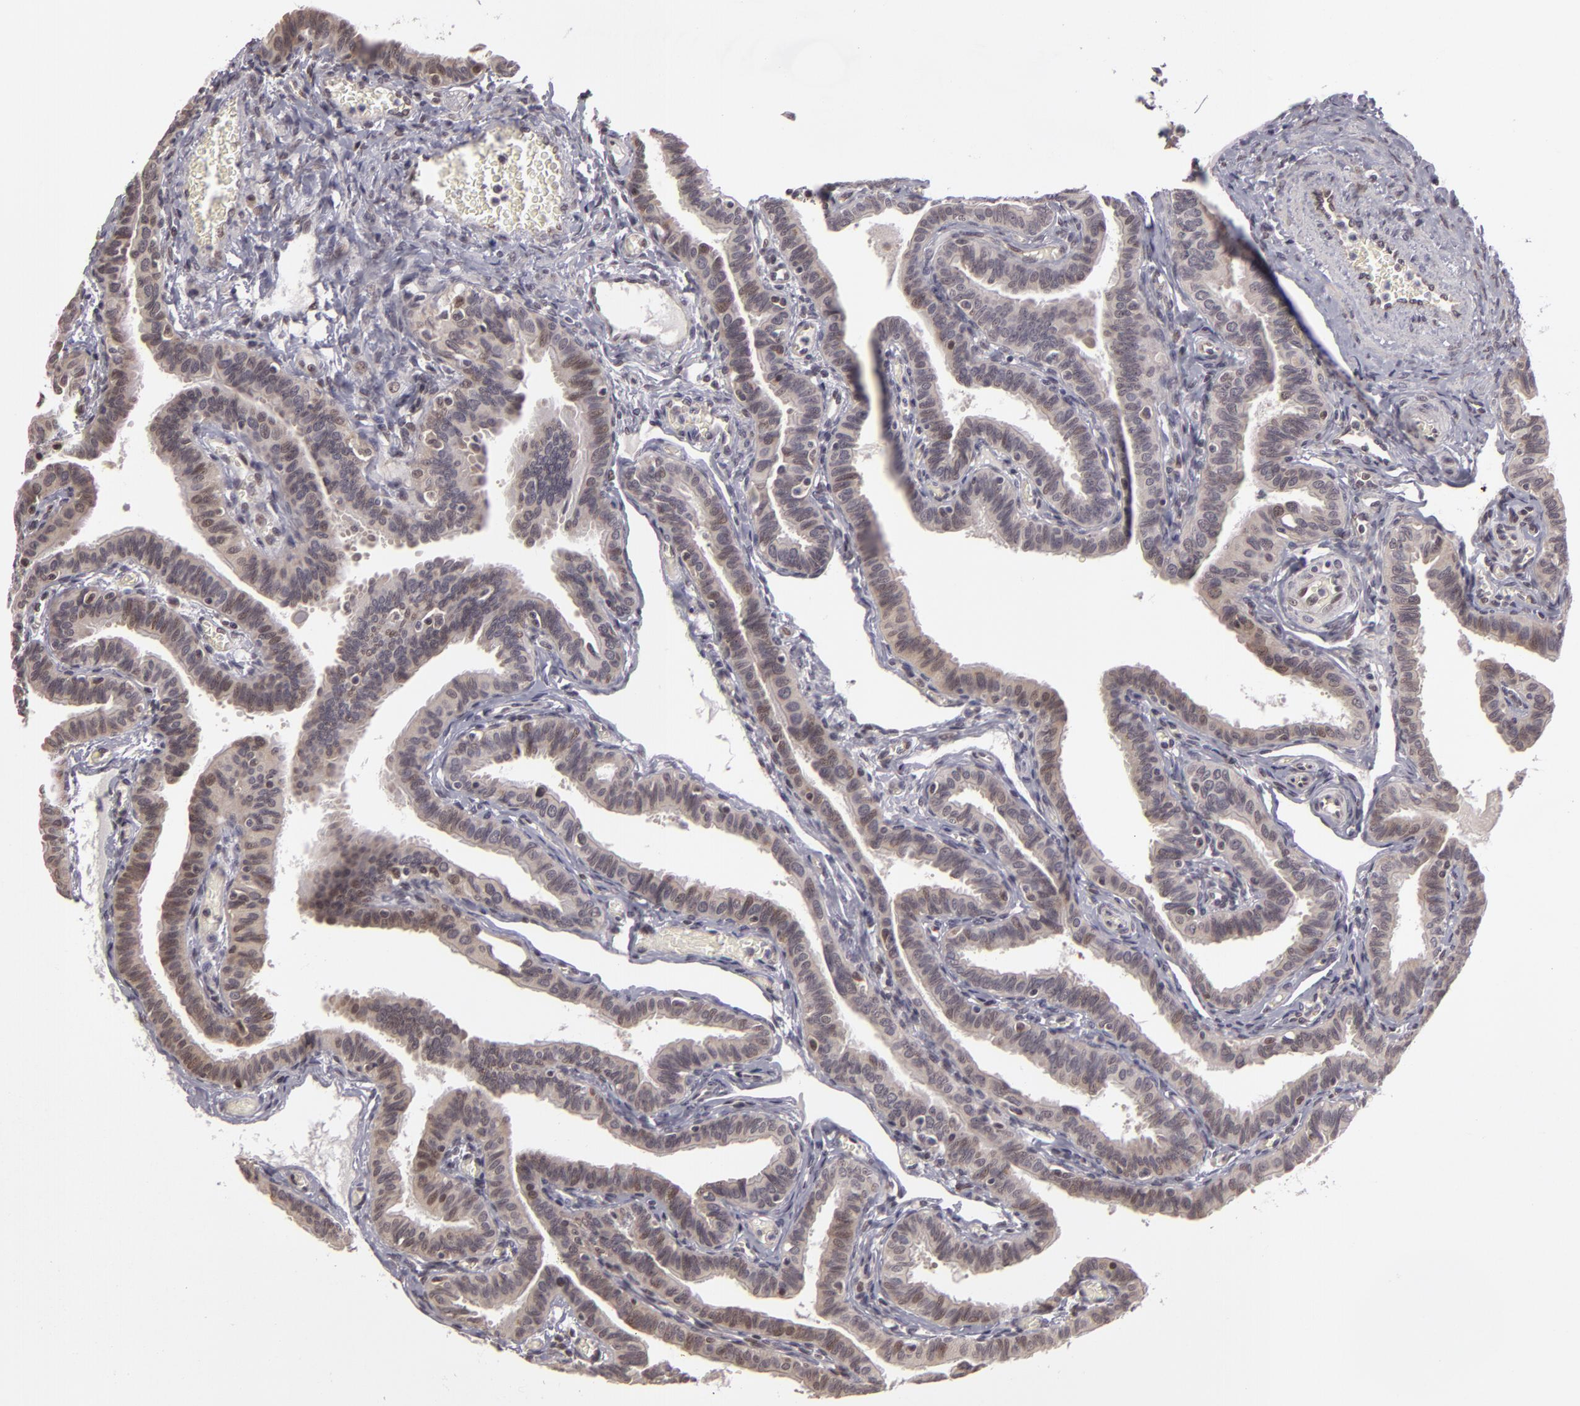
{"staining": {"intensity": "weak", "quantity": "<25%", "location": "nuclear"}, "tissue": "fallopian tube", "cell_type": "Glandular cells", "image_type": "normal", "snomed": [{"axis": "morphology", "description": "Normal tissue, NOS"}, {"axis": "topography", "description": "Fallopian tube"}], "caption": "DAB immunohistochemical staining of benign fallopian tube exhibits no significant expression in glandular cells.", "gene": "ZNF133", "patient": {"sex": "female", "age": 38}}